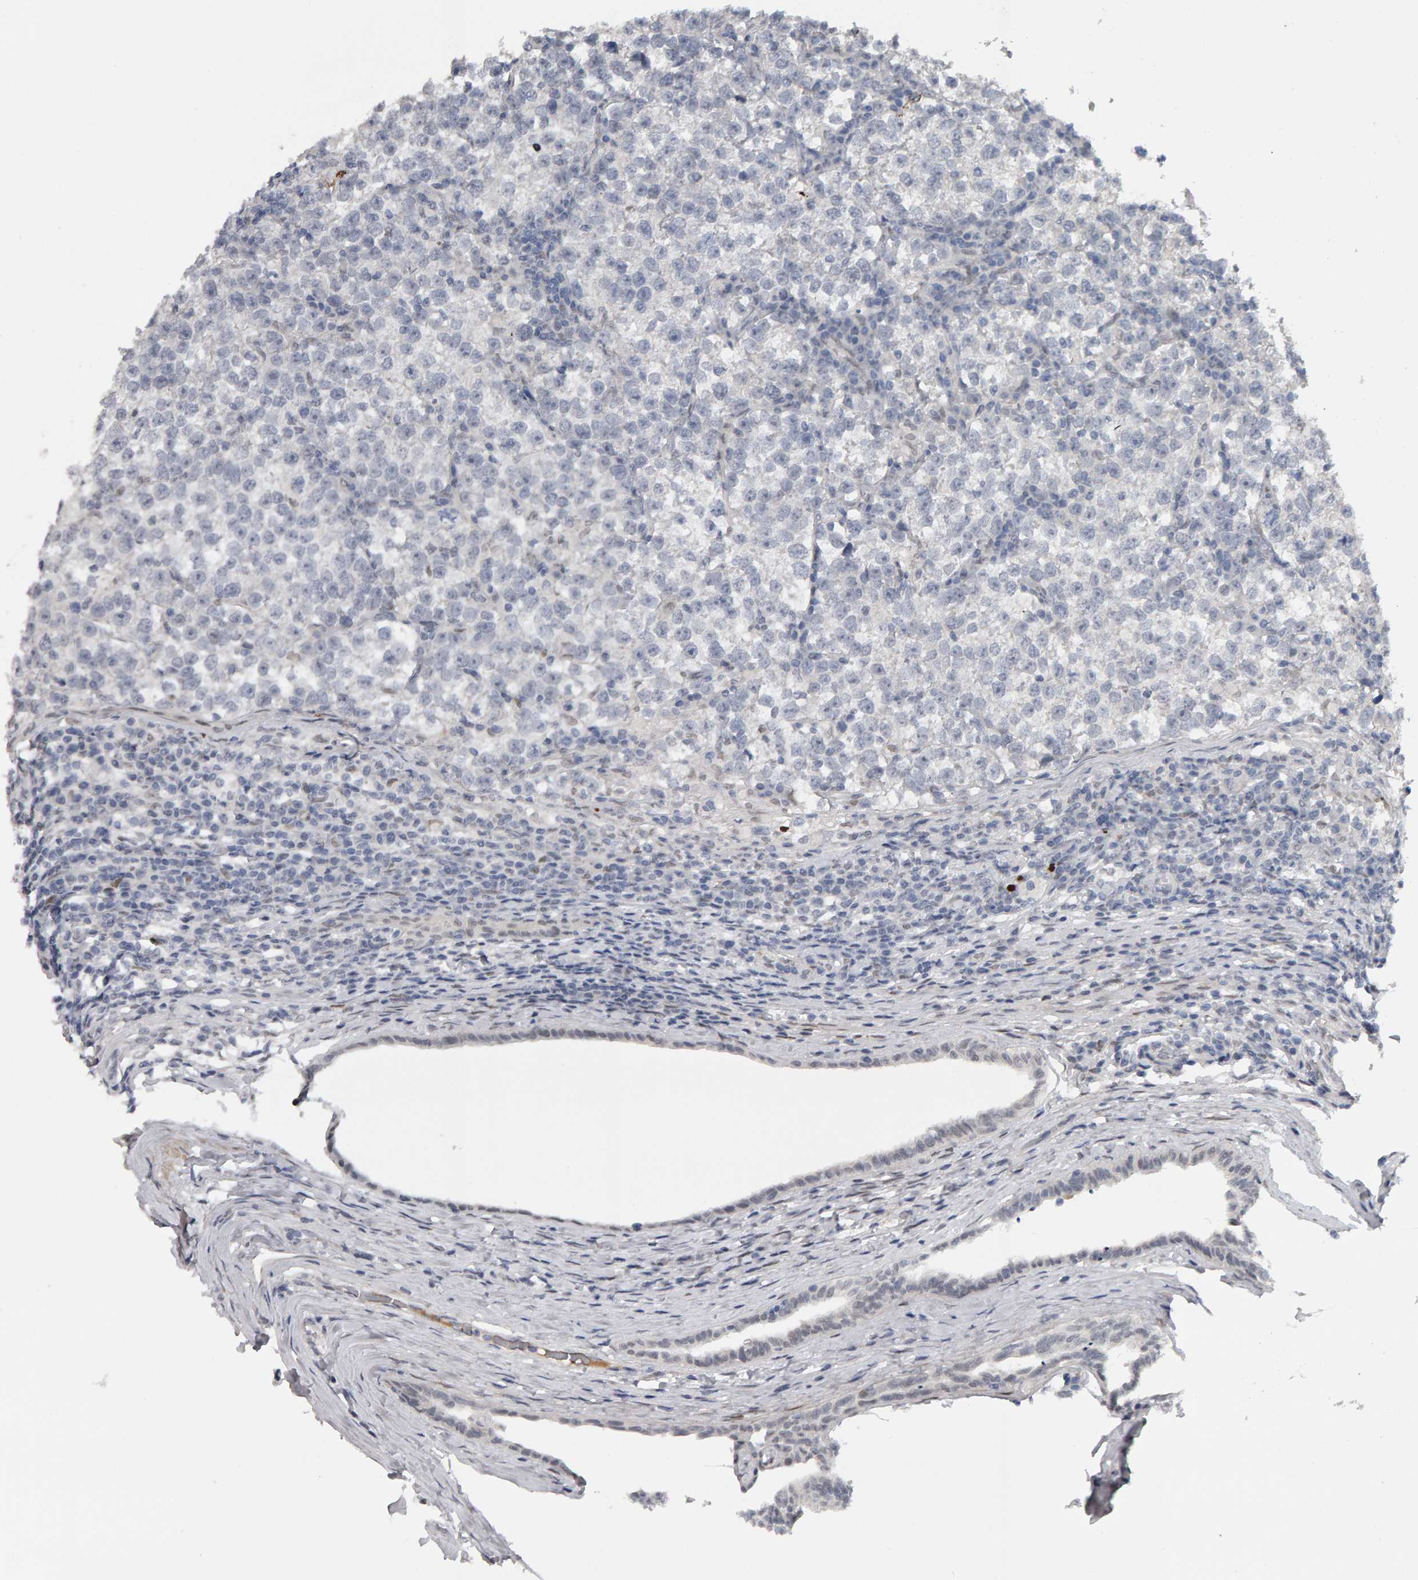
{"staining": {"intensity": "negative", "quantity": "none", "location": "none"}, "tissue": "testis cancer", "cell_type": "Tumor cells", "image_type": "cancer", "snomed": [{"axis": "morphology", "description": "Normal tissue, NOS"}, {"axis": "morphology", "description": "Seminoma, NOS"}, {"axis": "topography", "description": "Testis"}], "caption": "IHC of human seminoma (testis) exhibits no expression in tumor cells. Nuclei are stained in blue.", "gene": "IPO8", "patient": {"sex": "male", "age": 43}}